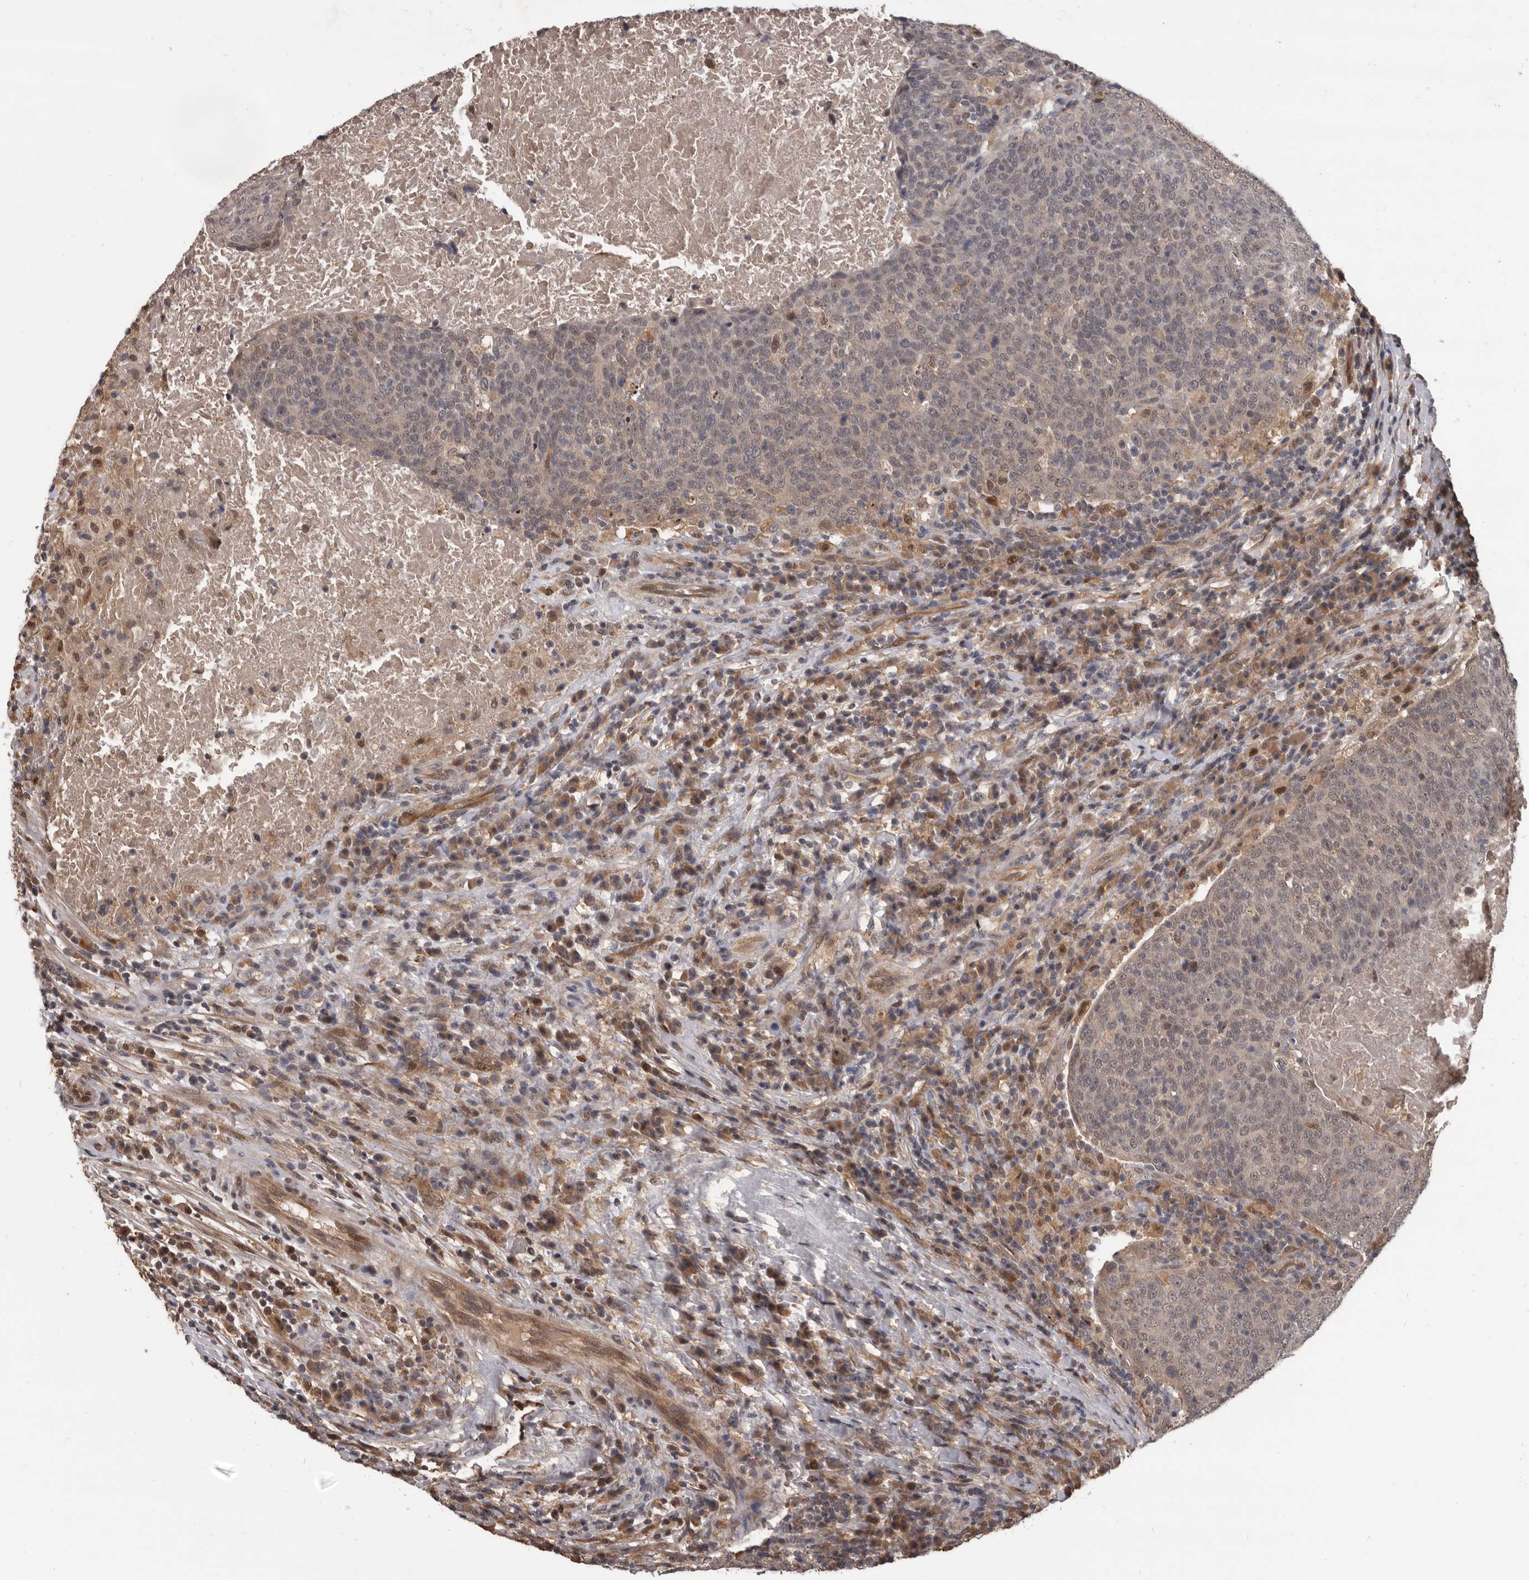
{"staining": {"intensity": "weak", "quantity": "25%-75%", "location": "nuclear"}, "tissue": "head and neck cancer", "cell_type": "Tumor cells", "image_type": "cancer", "snomed": [{"axis": "morphology", "description": "Squamous cell carcinoma, NOS"}, {"axis": "morphology", "description": "Squamous cell carcinoma, metastatic, NOS"}, {"axis": "topography", "description": "Lymph node"}, {"axis": "topography", "description": "Head-Neck"}], "caption": "IHC of head and neck cancer (squamous cell carcinoma) reveals low levels of weak nuclear positivity in about 25%-75% of tumor cells. (IHC, brightfield microscopy, high magnification).", "gene": "AHR", "patient": {"sex": "male", "age": 62}}